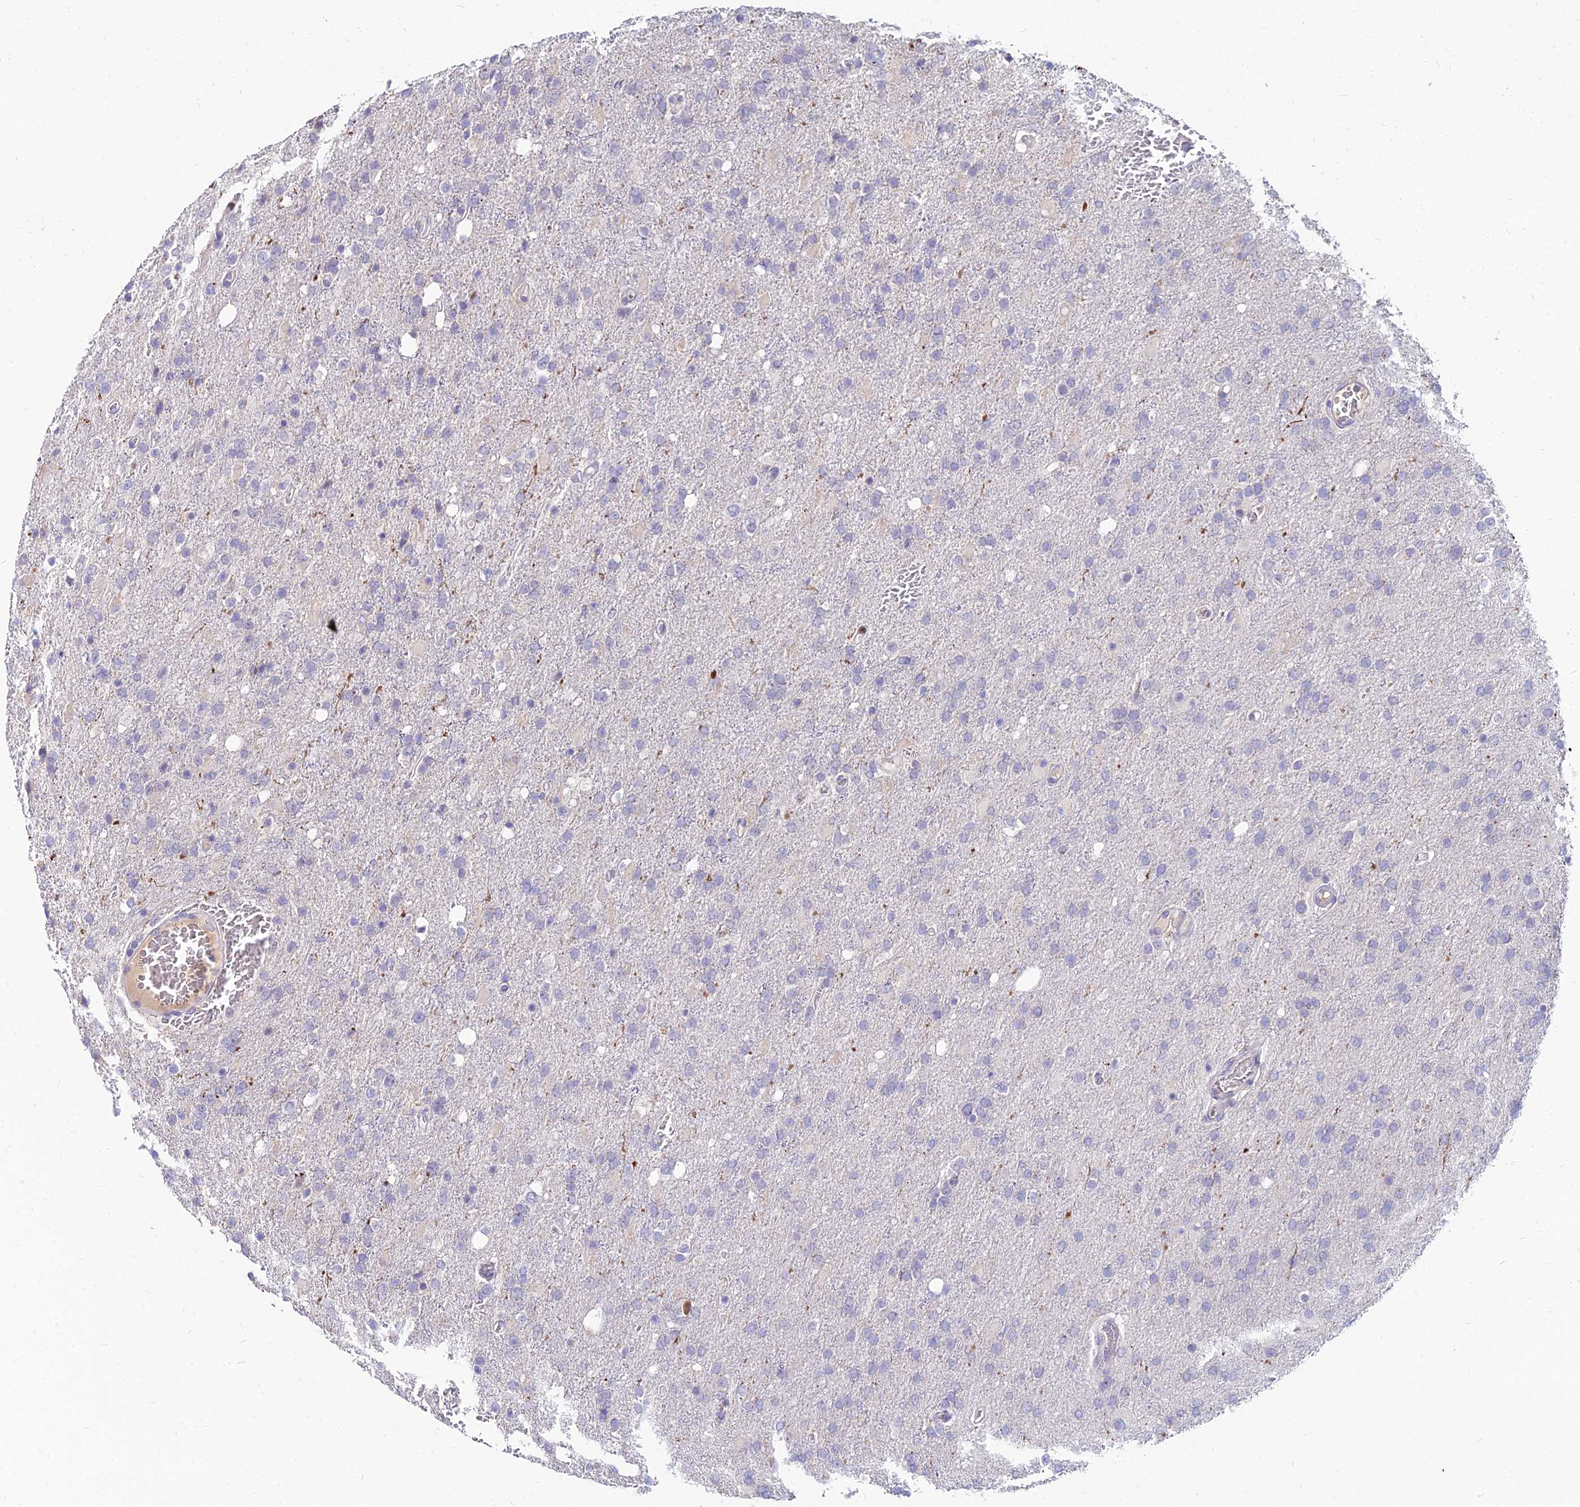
{"staining": {"intensity": "negative", "quantity": "none", "location": "none"}, "tissue": "glioma", "cell_type": "Tumor cells", "image_type": "cancer", "snomed": [{"axis": "morphology", "description": "Glioma, malignant, High grade"}, {"axis": "topography", "description": "Brain"}], "caption": "The photomicrograph reveals no staining of tumor cells in malignant glioma (high-grade).", "gene": "GOLGA6D", "patient": {"sex": "female", "age": 74}}